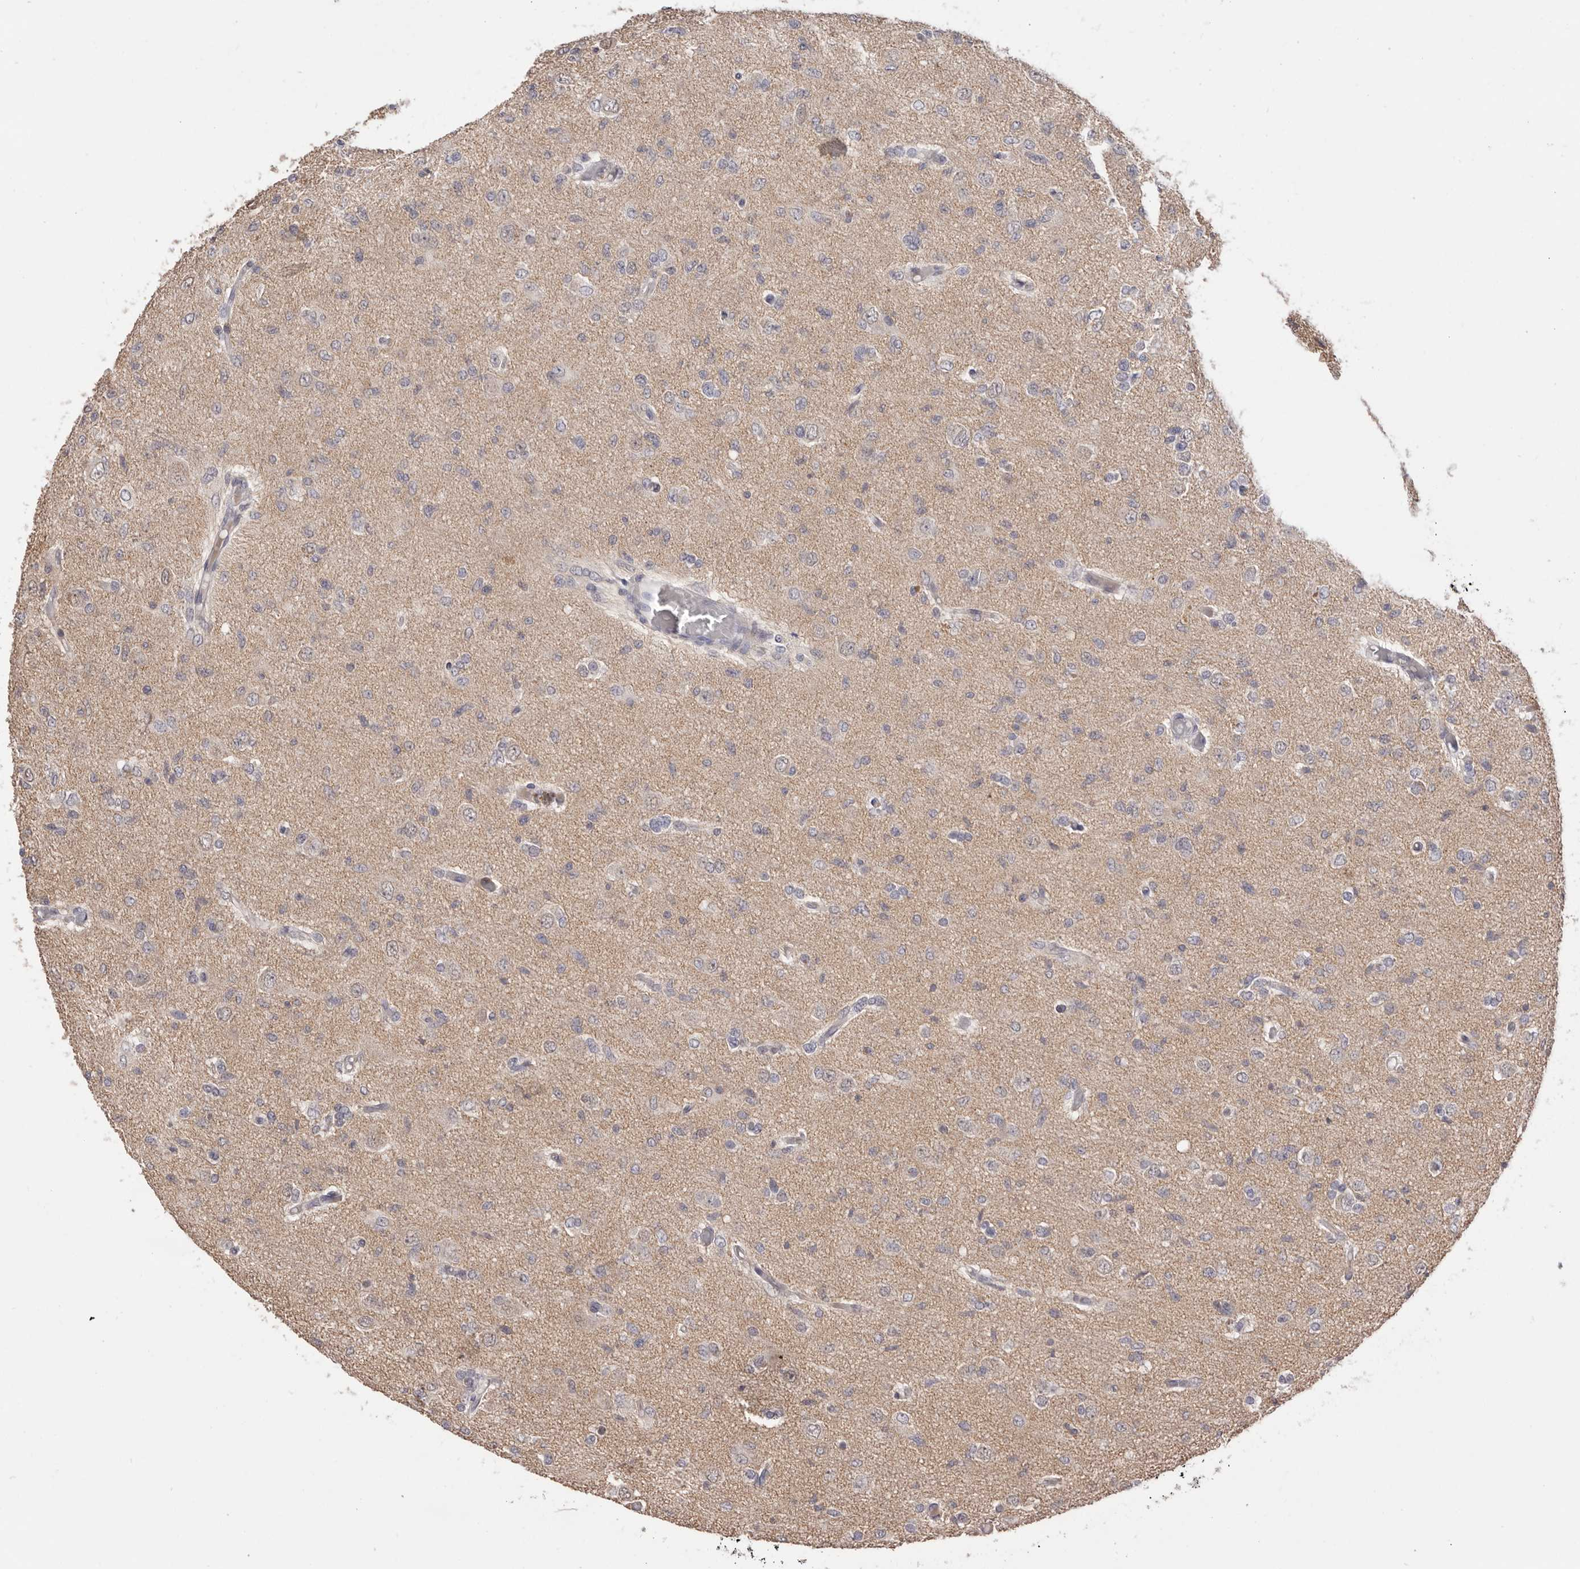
{"staining": {"intensity": "negative", "quantity": "none", "location": "none"}, "tissue": "glioma", "cell_type": "Tumor cells", "image_type": "cancer", "snomed": [{"axis": "morphology", "description": "Glioma, malignant, High grade"}, {"axis": "topography", "description": "Brain"}], "caption": "IHC of glioma exhibits no staining in tumor cells.", "gene": "DOP1A", "patient": {"sex": "female", "age": 59}}